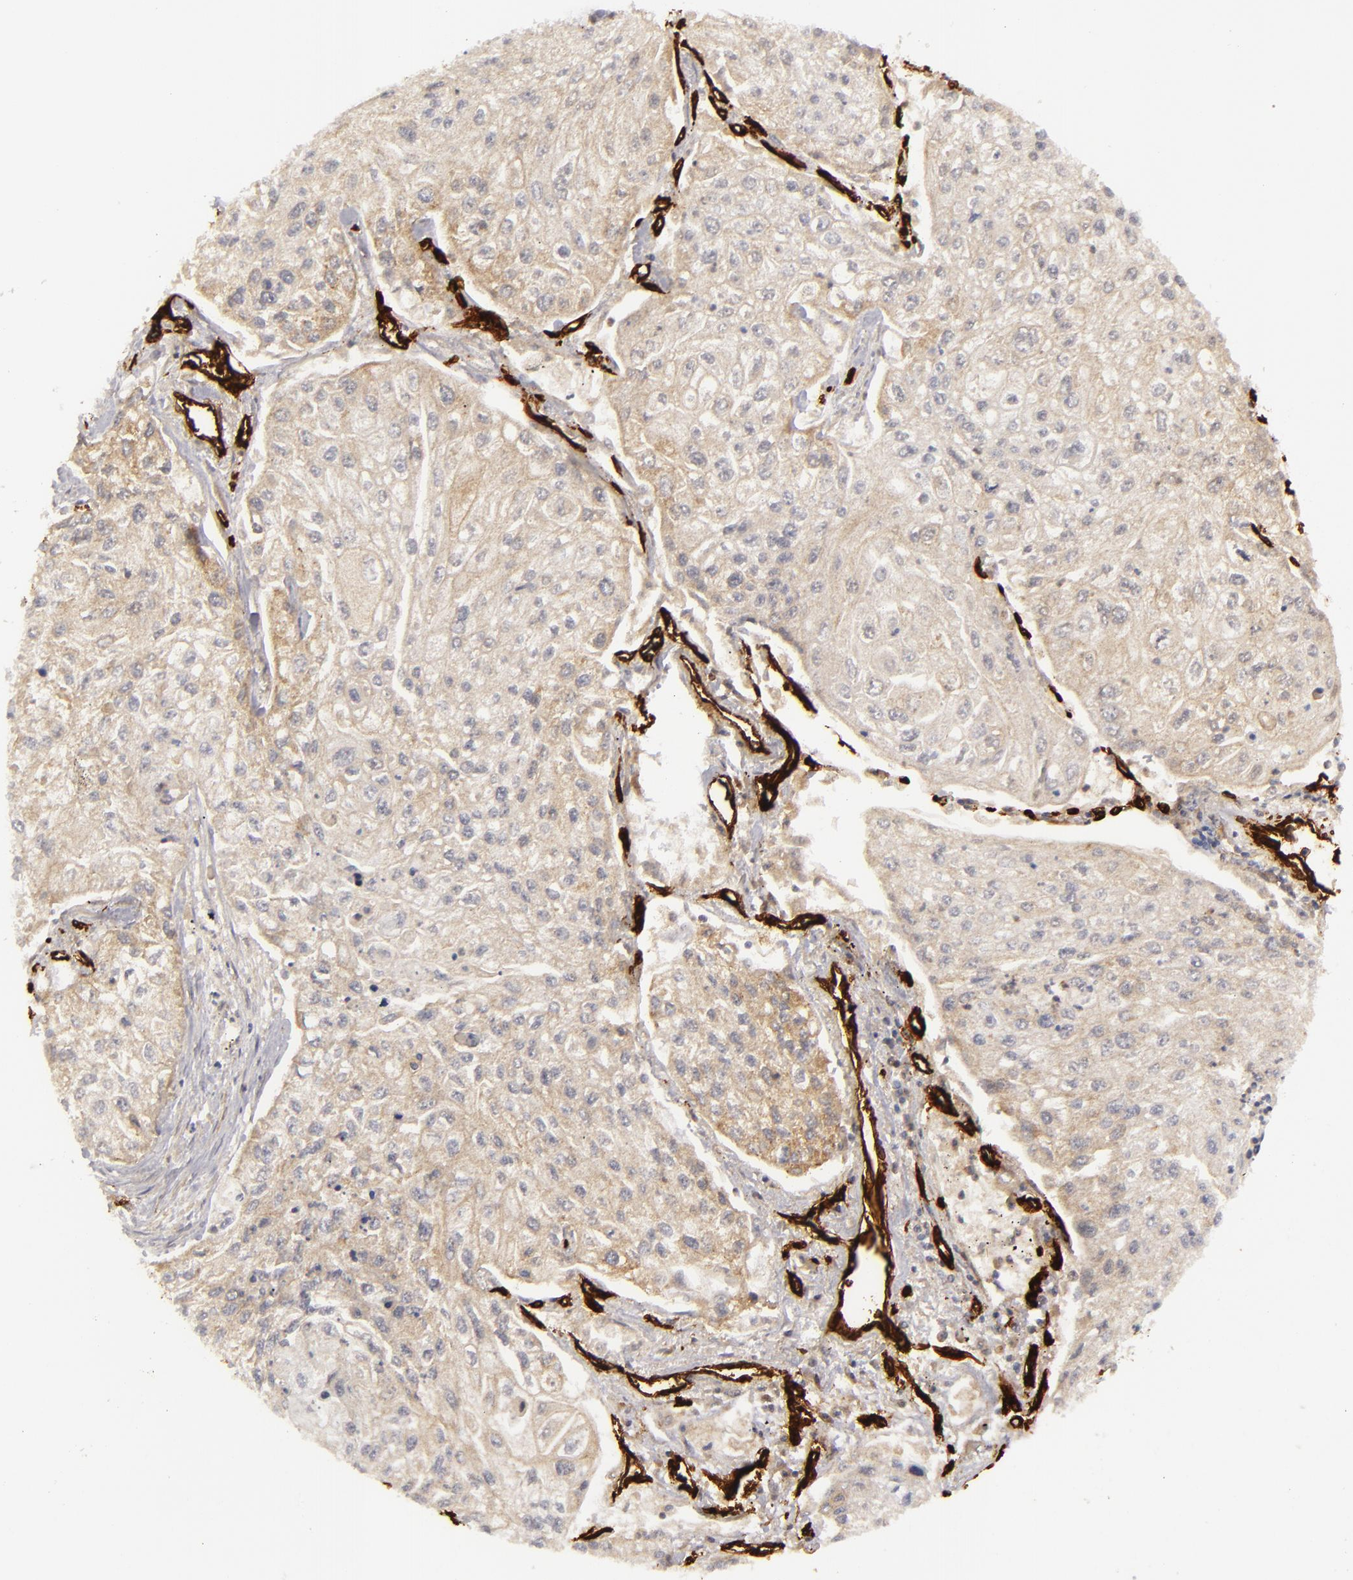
{"staining": {"intensity": "weak", "quantity": ">75%", "location": "cytoplasmic/membranous"}, "tissue": "lung cancer", "cell_type": "Tumor cells", "image_type": "cancer", "snomed": [{"axis": "morphology", "description": "Squamous cell carcinoma, NOS"}, {"axis": "topography", "description": "Lung"}], "caption": "Weak cytoplasmic/membranous expression for a protein is seen in approximately >75% of tumor cells of lung squamous cell carcinoma using IHC.", "gene": "MCAM", "patient": {"sex": "male", "age": 75}}